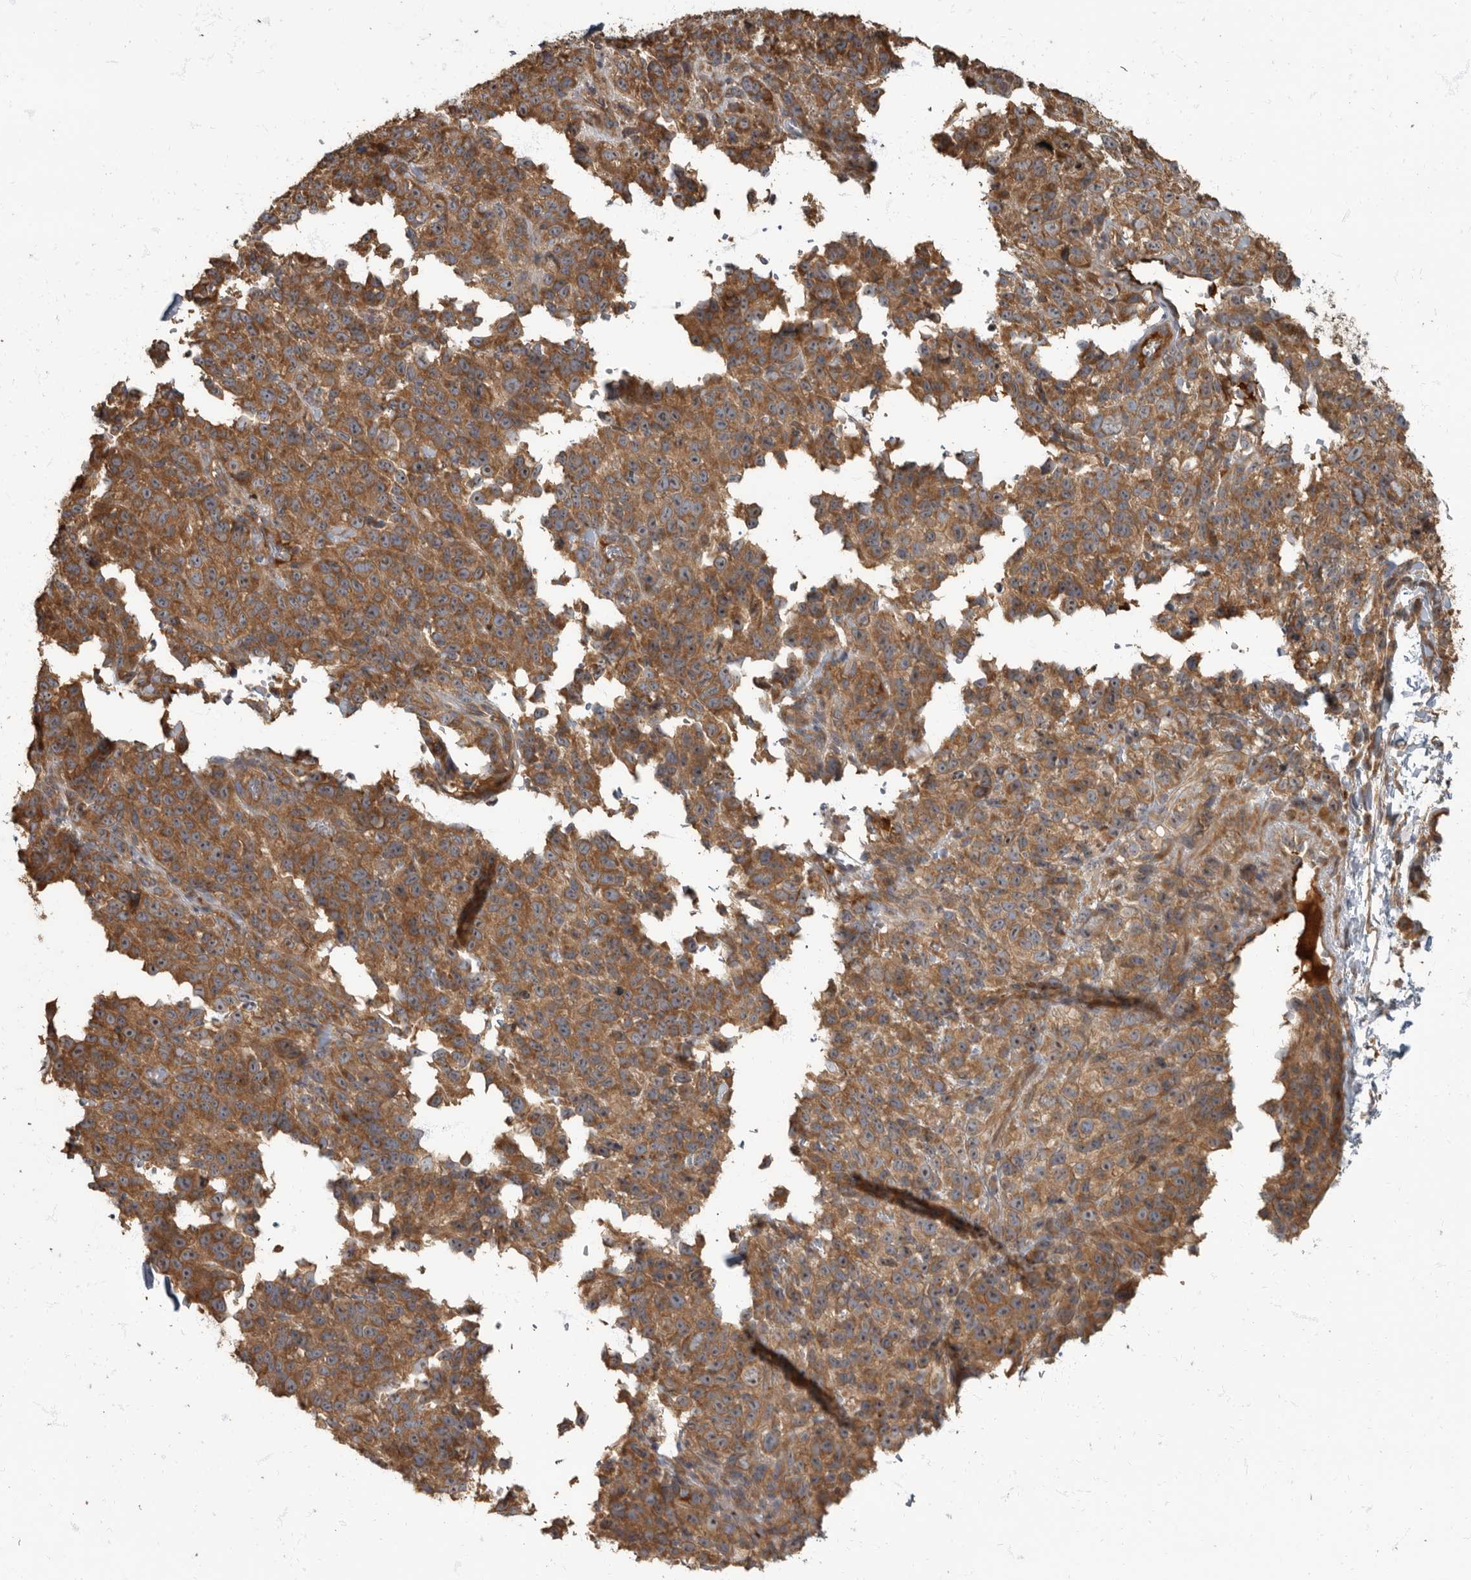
{"staining": {"intensity": "strong", "quantity": "25%-75%", "location": "cytoplasmic/membranous"}, "tissue": "melanoma", "cell_type": "Tumor cells", "image_type": "cancer", "snomed": [{"axis": "morphology", "description": "Malignant melanoma, Metastatic site"}, {"axis": "topography", "description": "Skin"}], "caption": "Strong cytoplasmic/membranous positivity for a protein is appreciated in about 25%-75% of tumor cells of melanoma using immunohistochemistry (IHC).", "gene": "DAAM1", "patient": {"sex": "female", "age": 72}}